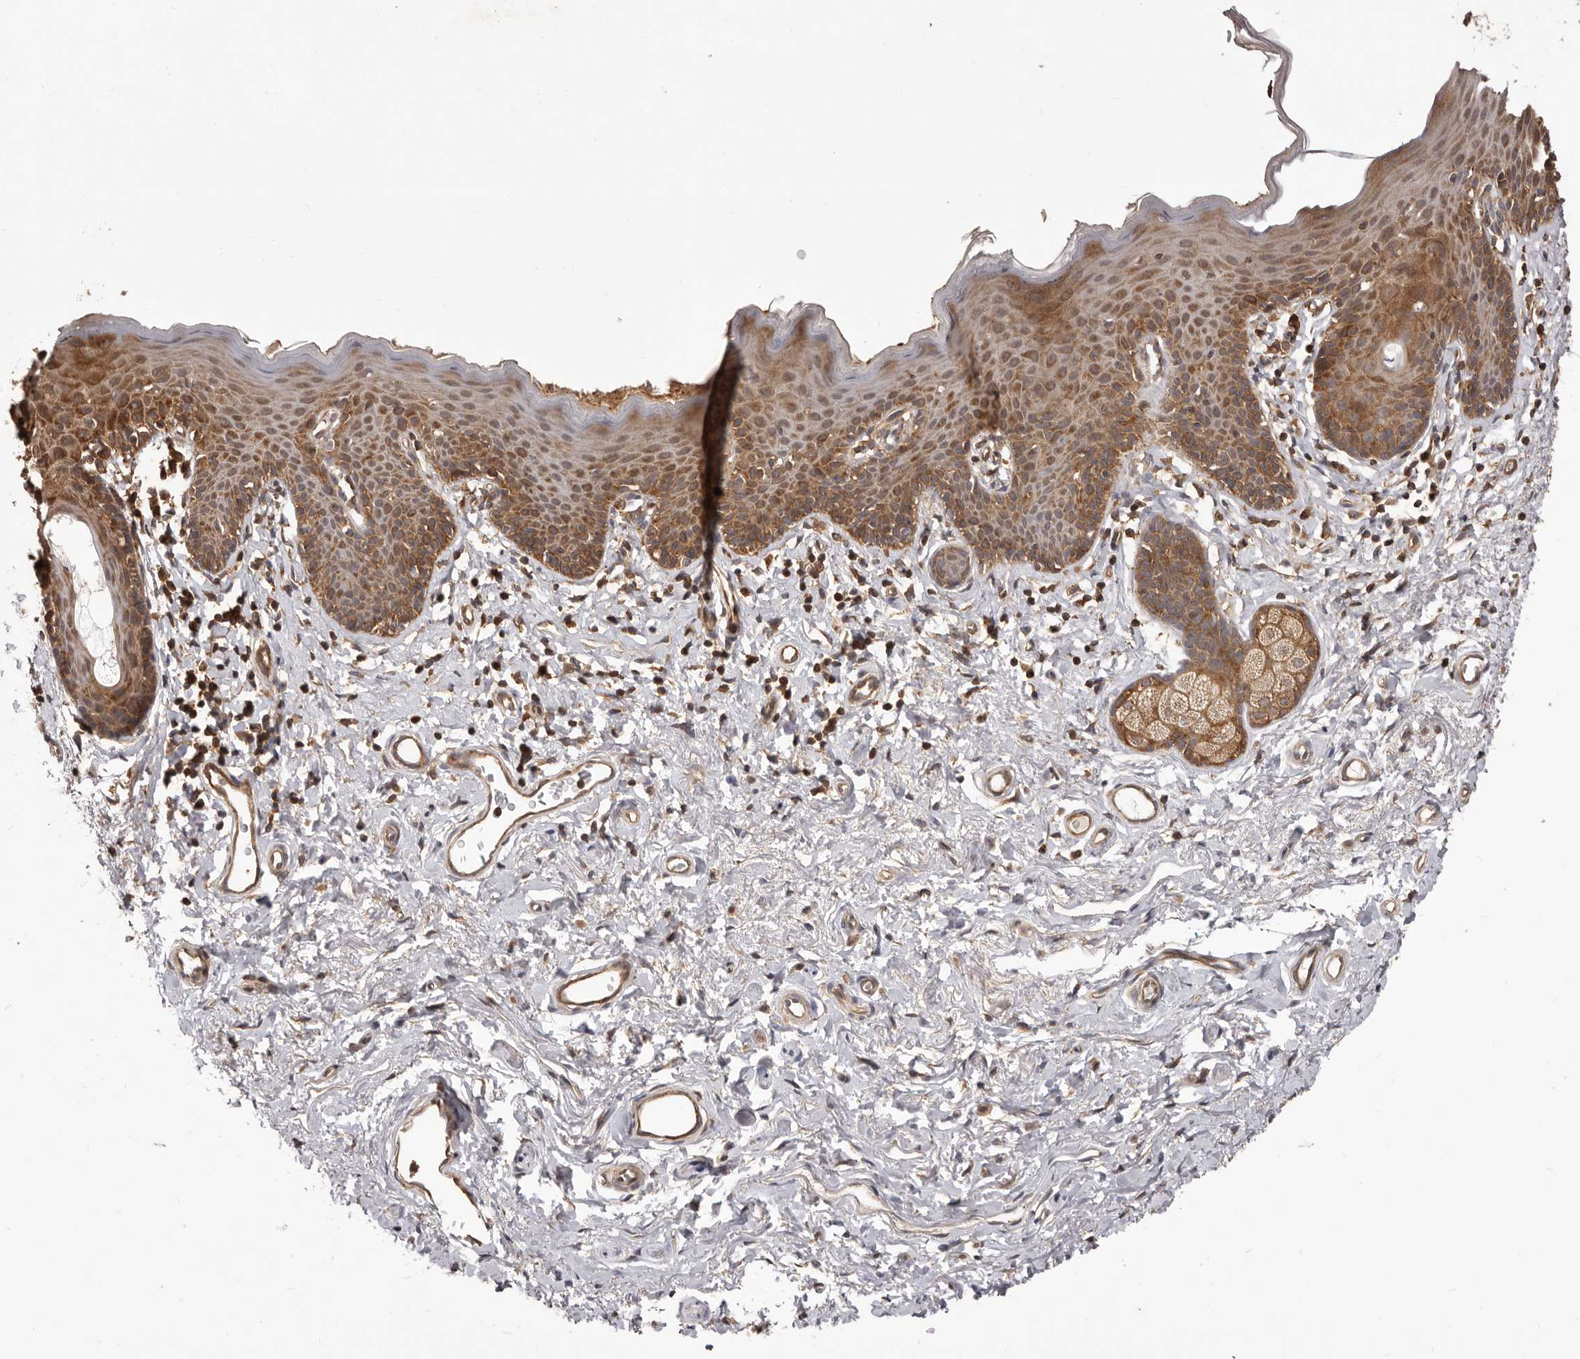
{"staining": {"intensity": "moderate", "quantity": ">75%", "location": "cytoplasmic/membranous"}, "tissue": "skin", "cell_type": "Epidermal cells", "image_type": "normal", "snomed": [{"axis": "morphology", "description": "Normal tissue, NOS"}, {"axis": "topography", "description": "Vulva"}], "caption": "DAB (3,3'-diaminobenzidine) immunohistochemical staining of unremarkable human skin demonstrates moderate cytoplasmic/membranous protein positivity in about >75% of epidermal cells.", "gene": "HBS1L", "patient": {"sex": "female", "age": 66}}